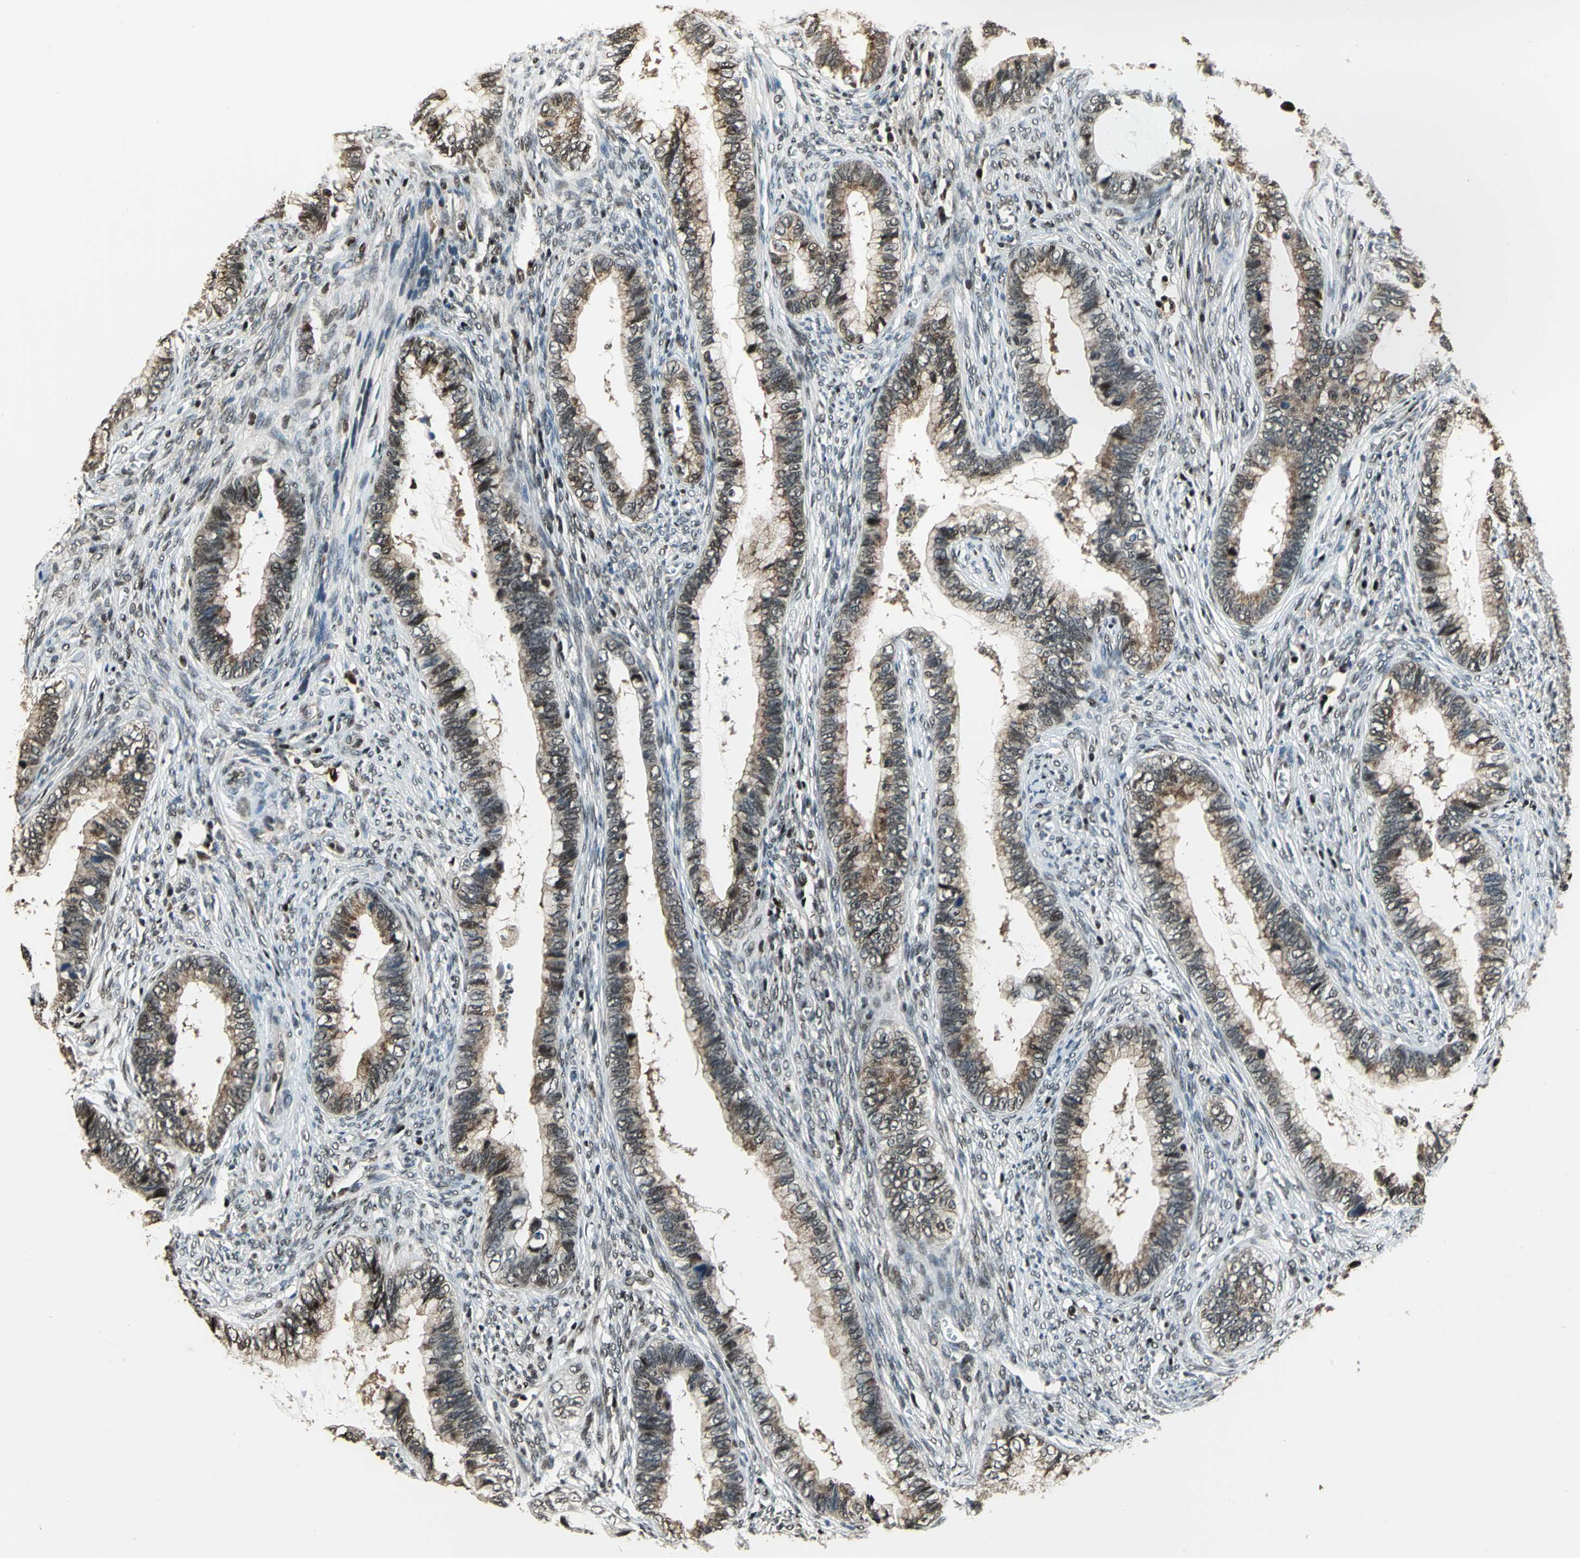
{"staining": {"intensity": "moderate", "quantity": ">75%", "location": "nuclear"}, "tissue": "cervical cancer", "cell_type": "Tumor cells", "image_type": "cancer", "snomed": [{"axis": "morphology", "description": "Adenocarcinoma, NOS"}, {"axis": "topography", "description": "Cervix"}], "caption": "Tumor cells show medium levels of moderate nuclear positivity in approximately >75% of cells in human adenocarcinoma (cervical).", "gene": "MIS18BP1", "patient": {"sex": "female", "age": 44}}